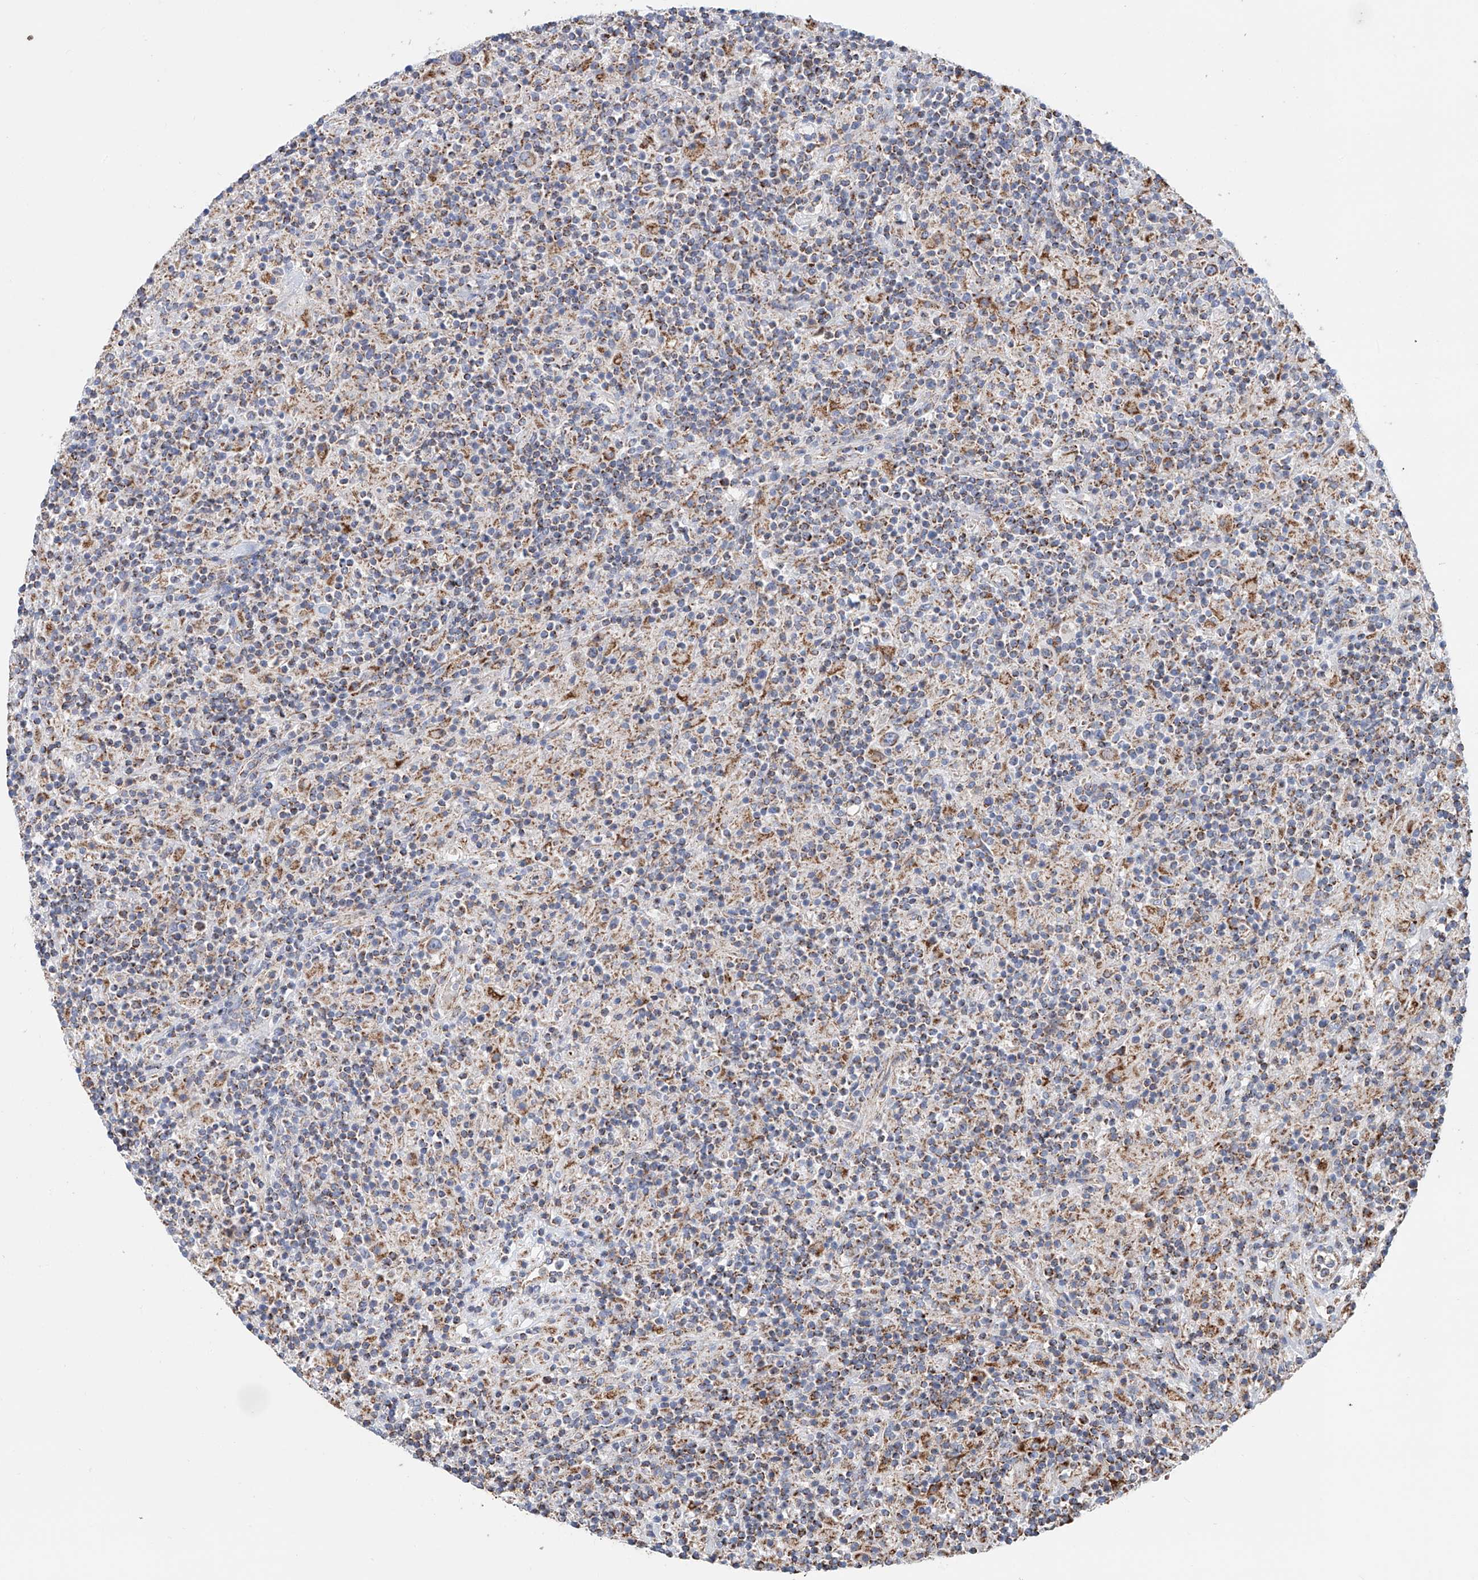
{"staining": {"intensity": "moderate", "quantity": ">75%", "location": "cytoplasmic/membranous"}, "tissue": "lymphoma", "cell_type": "Tumor cells", "image_type": "cancer", "snomed": [{"axis": "morphology", "description": "Hodgkin's disease, NOS"}, {"axis": "topography", "description": "Lymph node"}], "caption": "Protein staining demonstrates moderate cytoplasmic/membranous staining in about >75% of tumor cells in Hodgkin's disease.", "gene": "MCL1", "patient": {"sex": "male", "age": 70}}